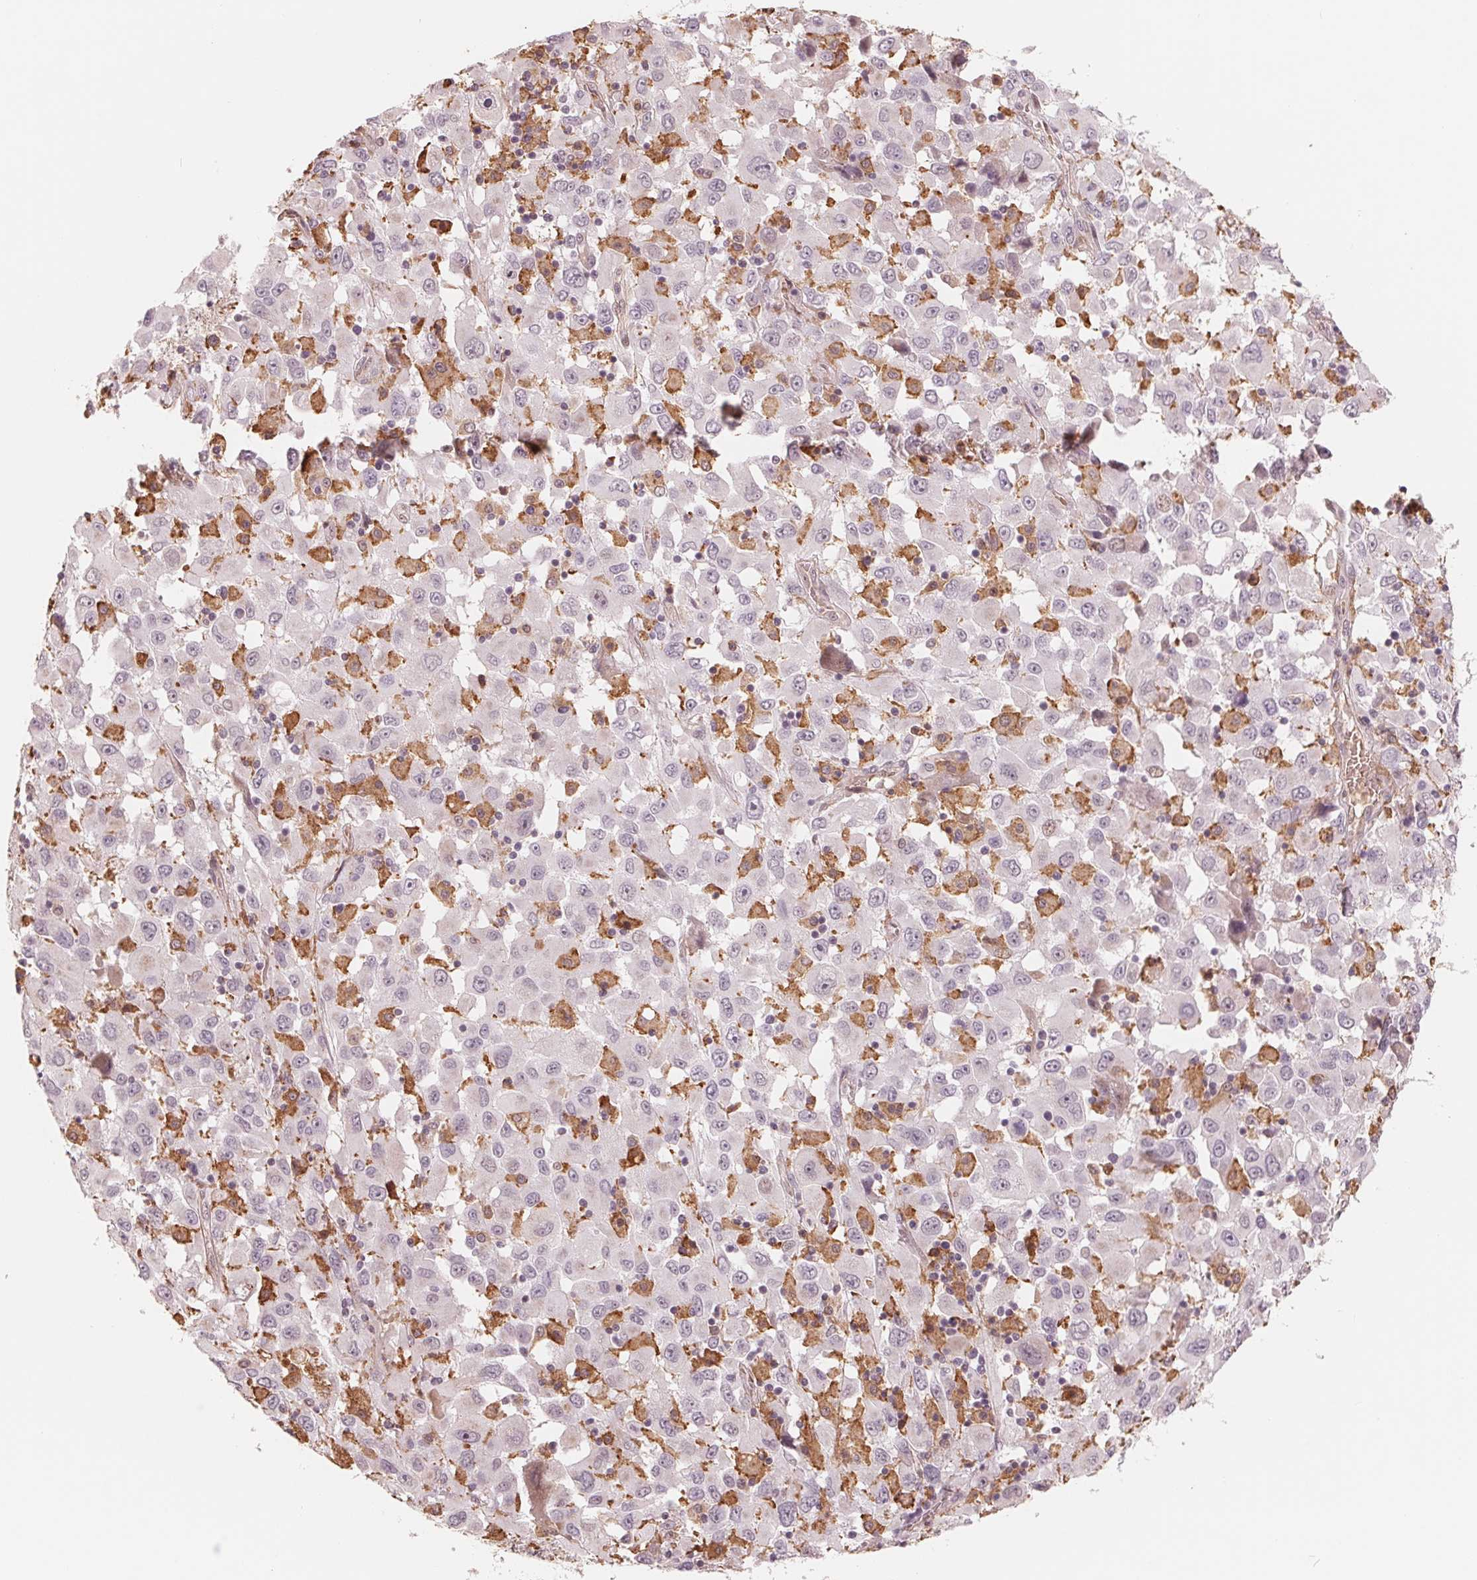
{"staining": {"intensity": "negative", "quantity": "none", "location": "none"}, "tissue": "melanoma", "cell_type": "Tumor cells", "image_type": "cancer", "snomed": [{"axis": "morphology", "description": "Malignant melanoma, Metastatic site"}, {"axis": "topography", "description": "Soft tissue"}], "caption": "DAB (3,3'-diaminobenzidine) immunohistochemical staining of melanoma displays no significant positivity in tumor cells.", "gene": "IL9R", "patient": {"sex": "male", "age": 50}}